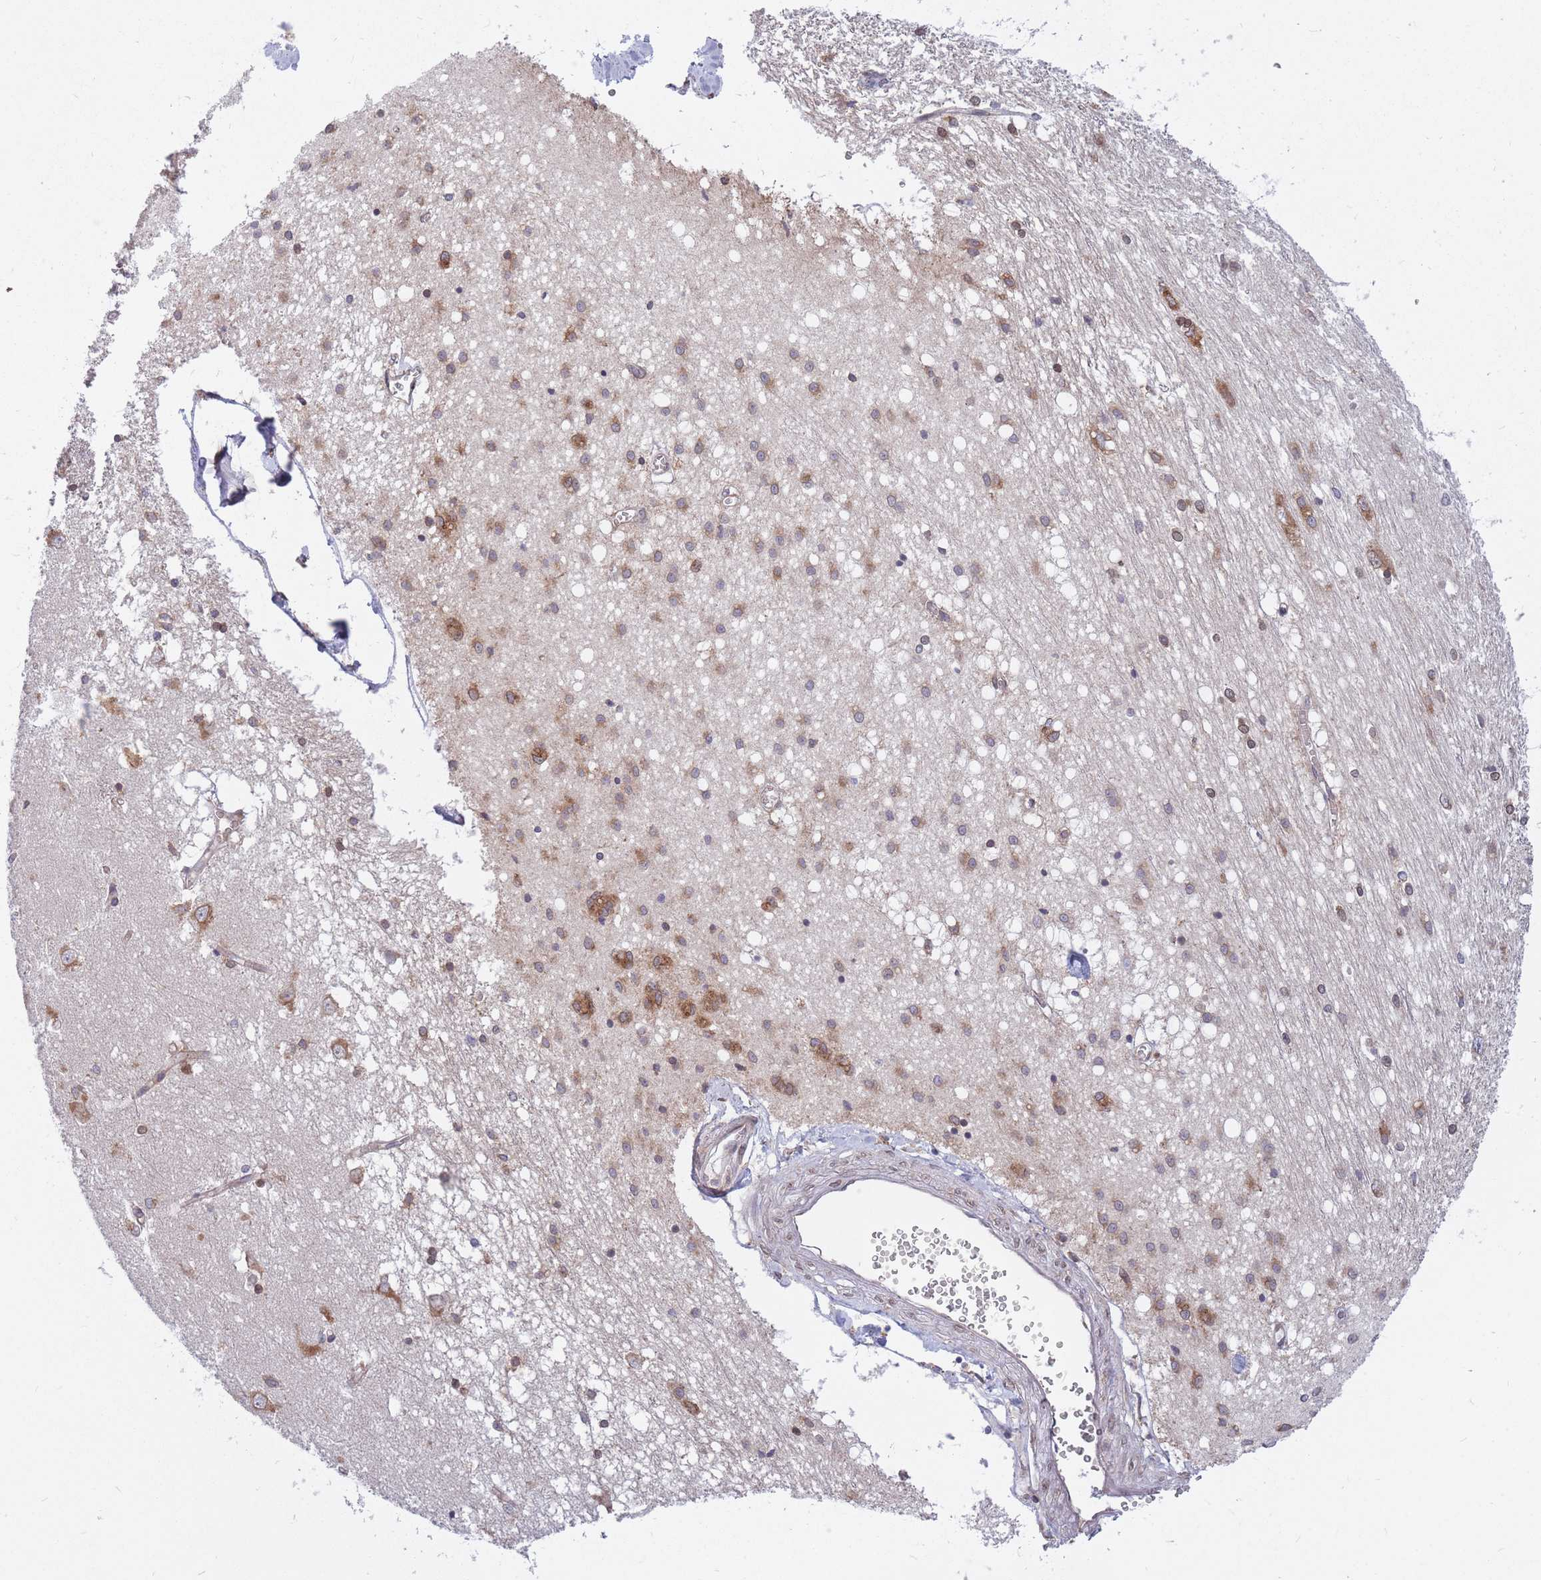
{"staining": {"intensity": "moderate", "quantity": ">75%", "location": "cytoplasmic/membranous,nuclear"}, "tissue": "caudate", "cell_type": "Glial cells", "image_type": "normal", "snomed": [{"axis": "morphology", "description": "Normal tissue, NOS"}, {"axis": "topography", "description": "Lateral ventricle wall"}], "caption": "Approximately >75% of glial cells in normal human caudate reveal moderate cytoplasmic/membranous,nuclear protein staining as visualized by brown immunohistochemical staining.", "gene": "CCDC124", "patient": {"sex": "male", "age": 37}}